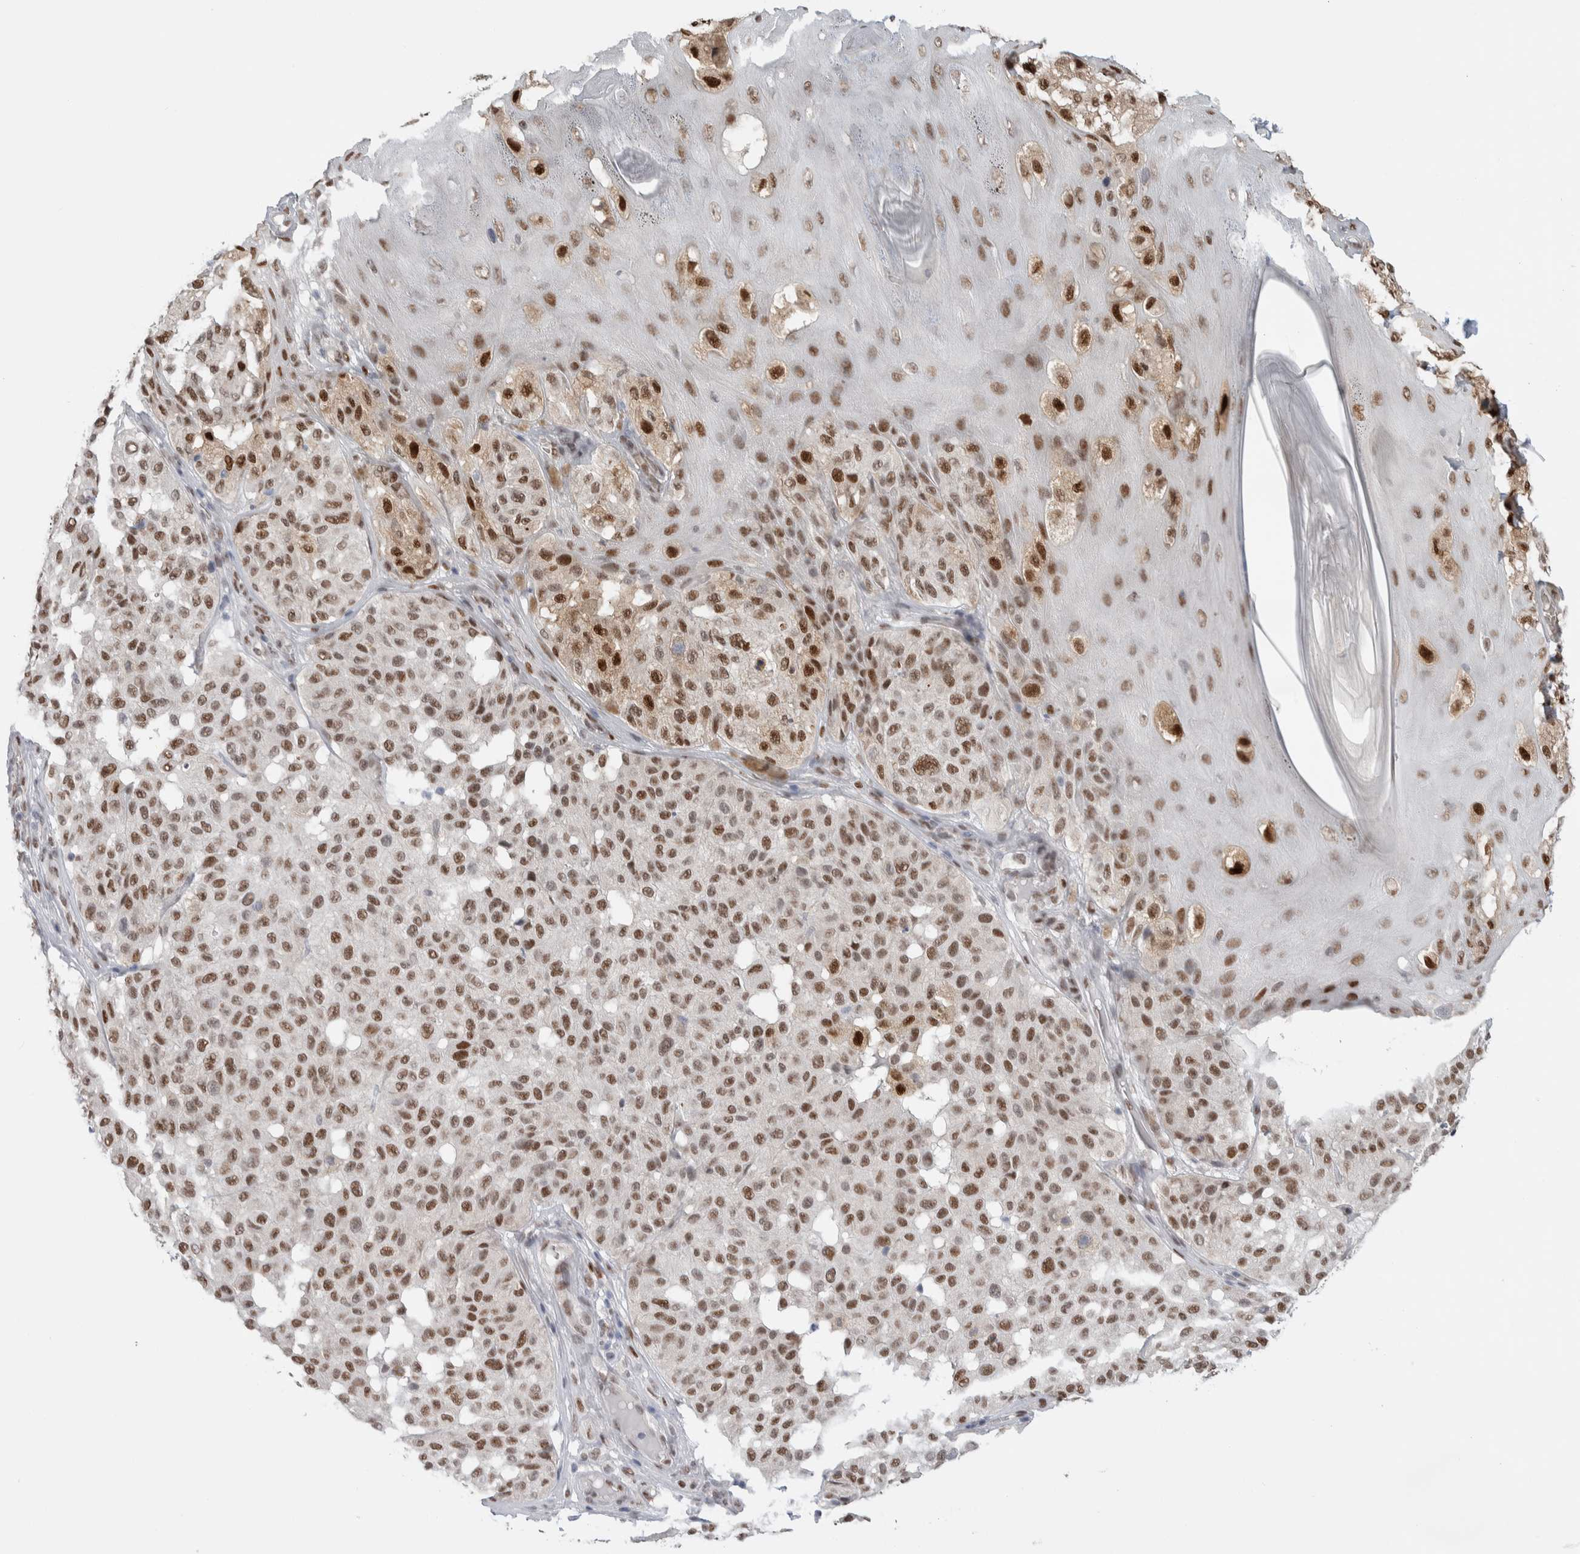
{"staining": {"intensity": "moderate", "quantity": ">75%", "location": "nuclear"}, "tissue": "melanoma", "cell_type": "Tumor cells", "image_type": "cancer", "snomed": [{"axis": "morphology", "description": "Malignant melanoma, NOS"}, {"axis": "topography", "description": "Skin"}], "caption": "Malignant melanoma stained with a protein marker reveals moderate staining in tumor cells.", "gene": "PRMT1", "patient": {"sex": "female", "age": 46}}